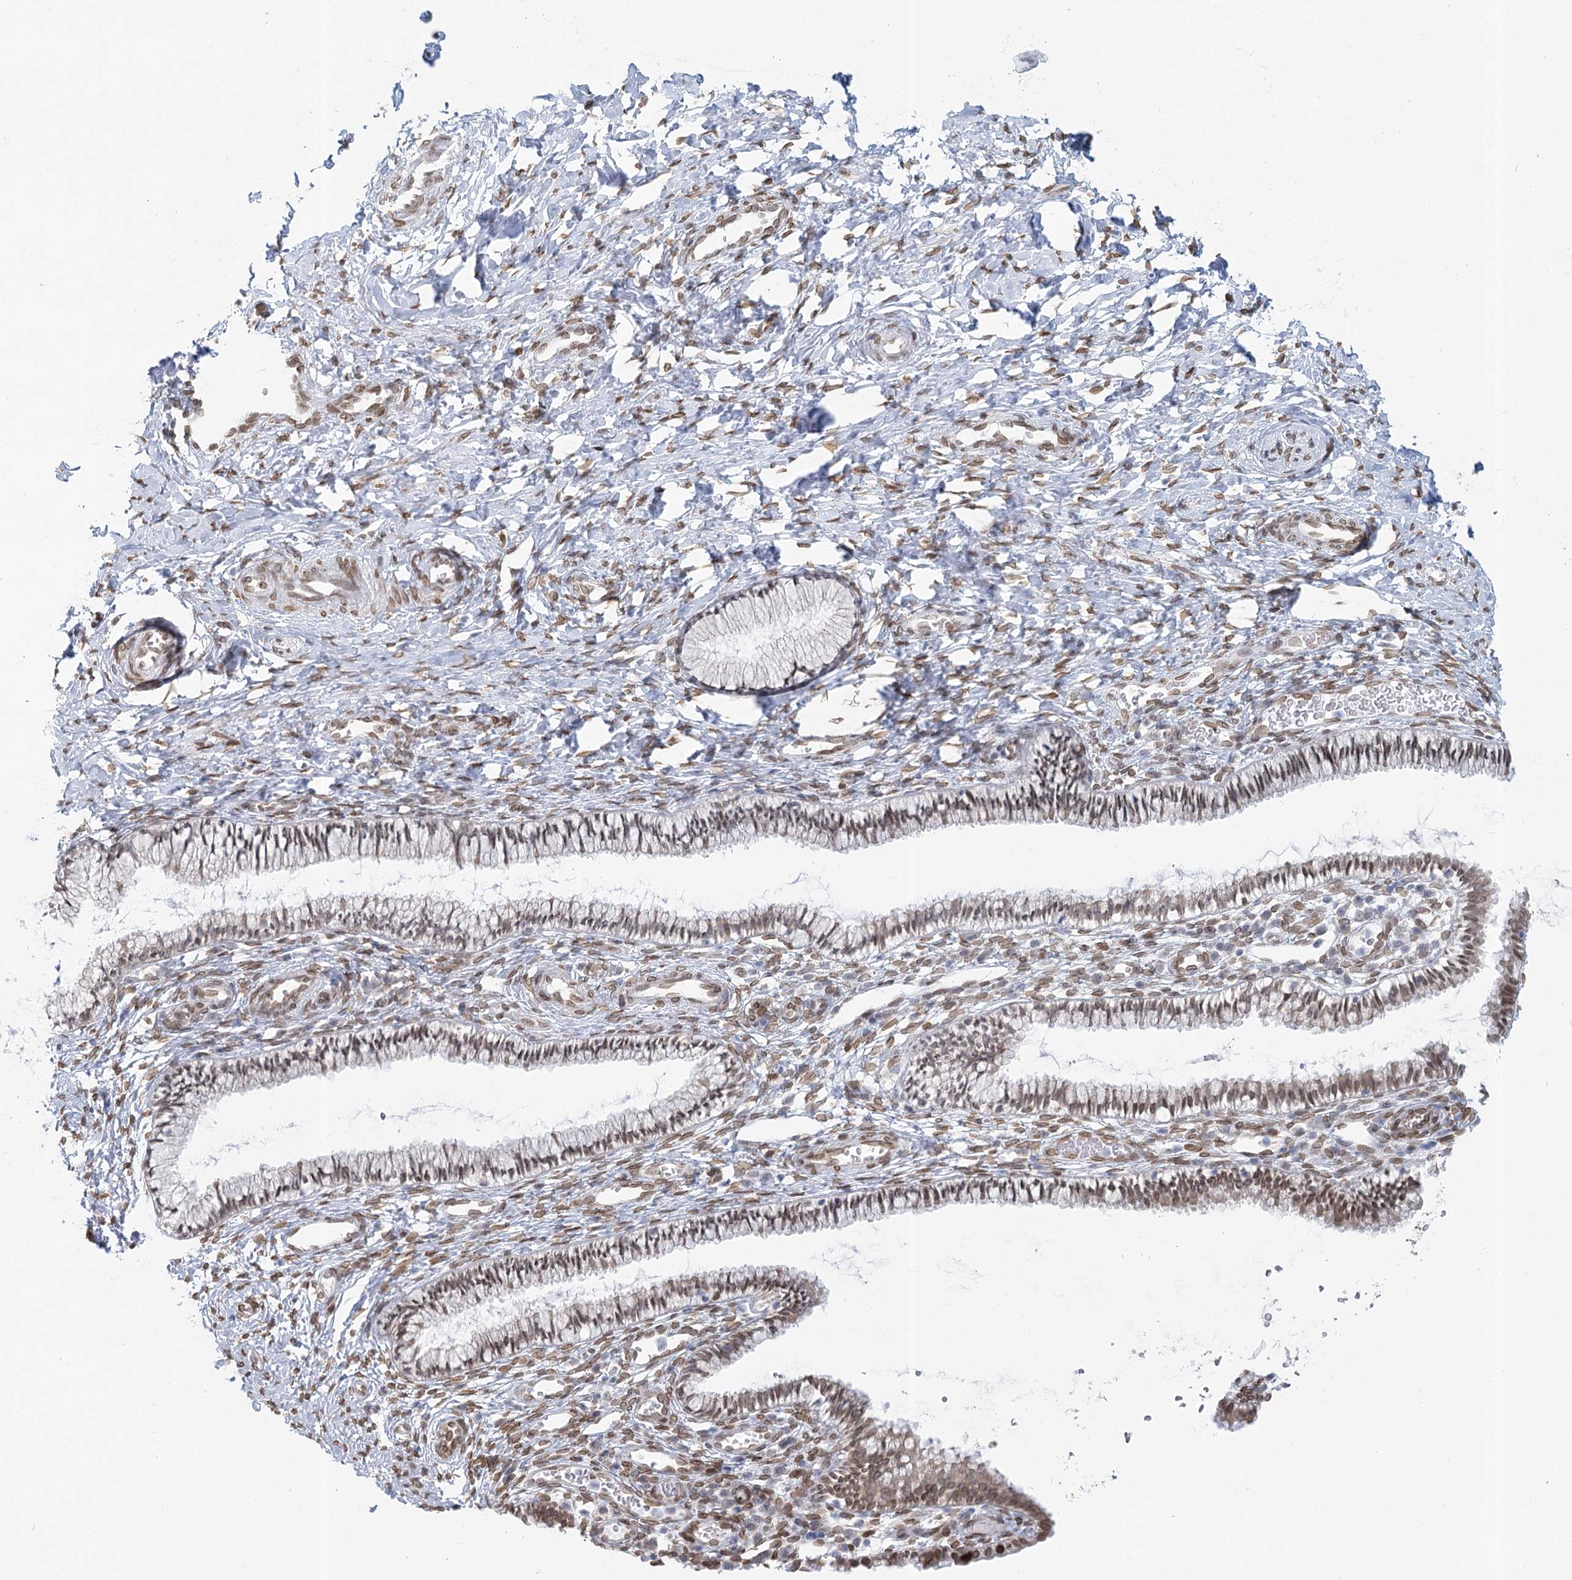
{"staining": {"intensity": "moderate", "quantity": "25%-75%", "location": "nuclear"}, "tissue": "cervix", "cell_type": "Glandular cells", "image_type": "normal", "snomed": [{"axis": "morphology", "description": "Normal tissue, NOS"}, {"axis": "topography", "description": "Cervix"}], "caption": "Protein staining of benign cervix shows moderate nuclear positivity in approximately 25%-75% of glandular cells. (DAB IHC, brown staining for protein, blue staining for nuclei).", "gene": "VWA5A", "patient": {"sex": "female", "age": 27}}